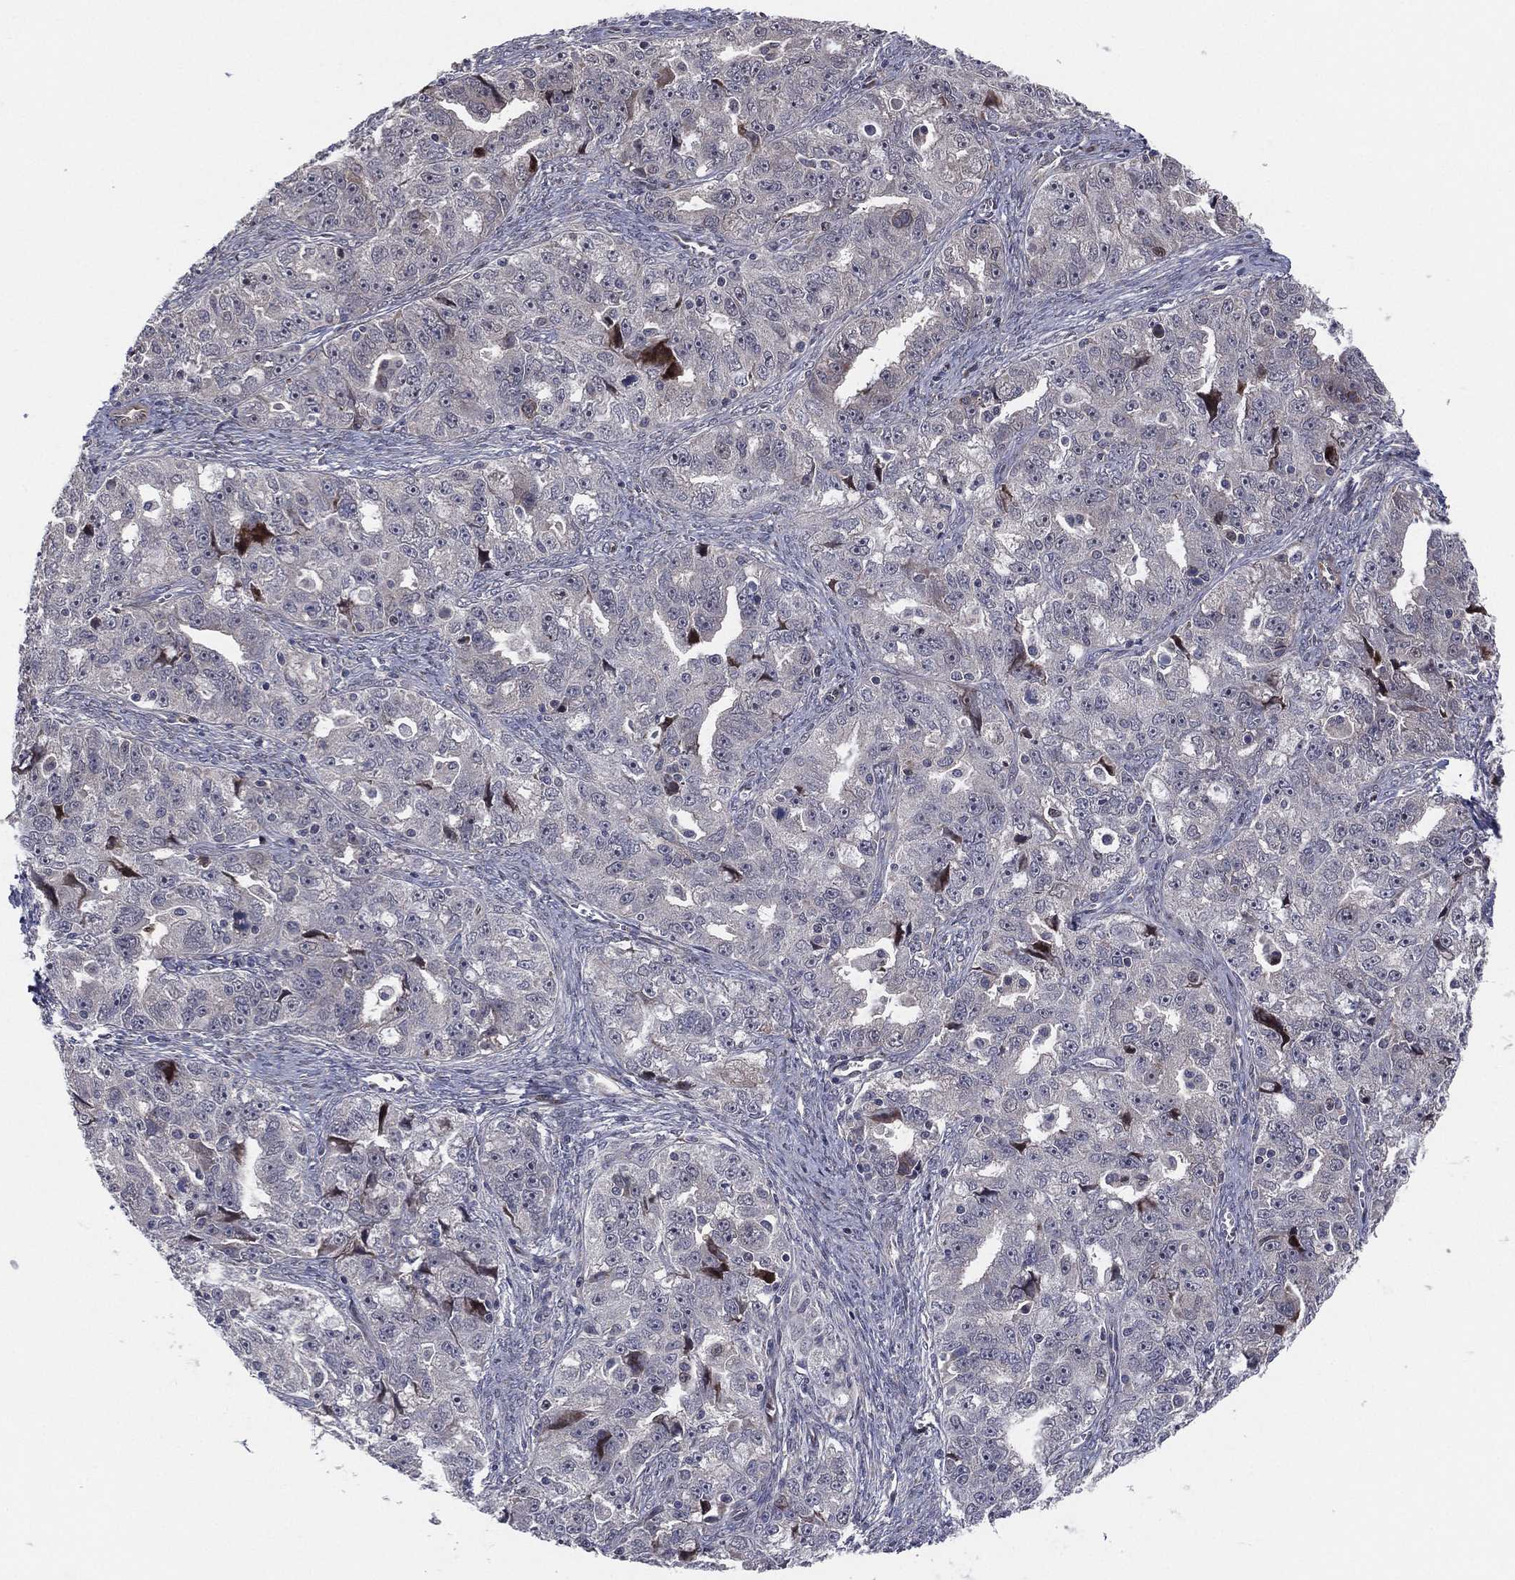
{"staining": {"intensity": "negative", "quantity": "none", "location": "none"}, "tissue": "ovarian cancer", "cell_type": "Tumor cells", "image_type": "cancer", "snomed": [{"axis": "morphology", "description": "Cystadenocarcinoma, serous, NOS"}, {"axis": "topography", "description": "Ovary"}], "caption": "Immunohistochemical staining of ovarian cancer shows no significant positivity in tumor cells. Nuclei are stained in blue.", "gene": "UTP14A", "patient": {"sex": "female", "age": 51}}